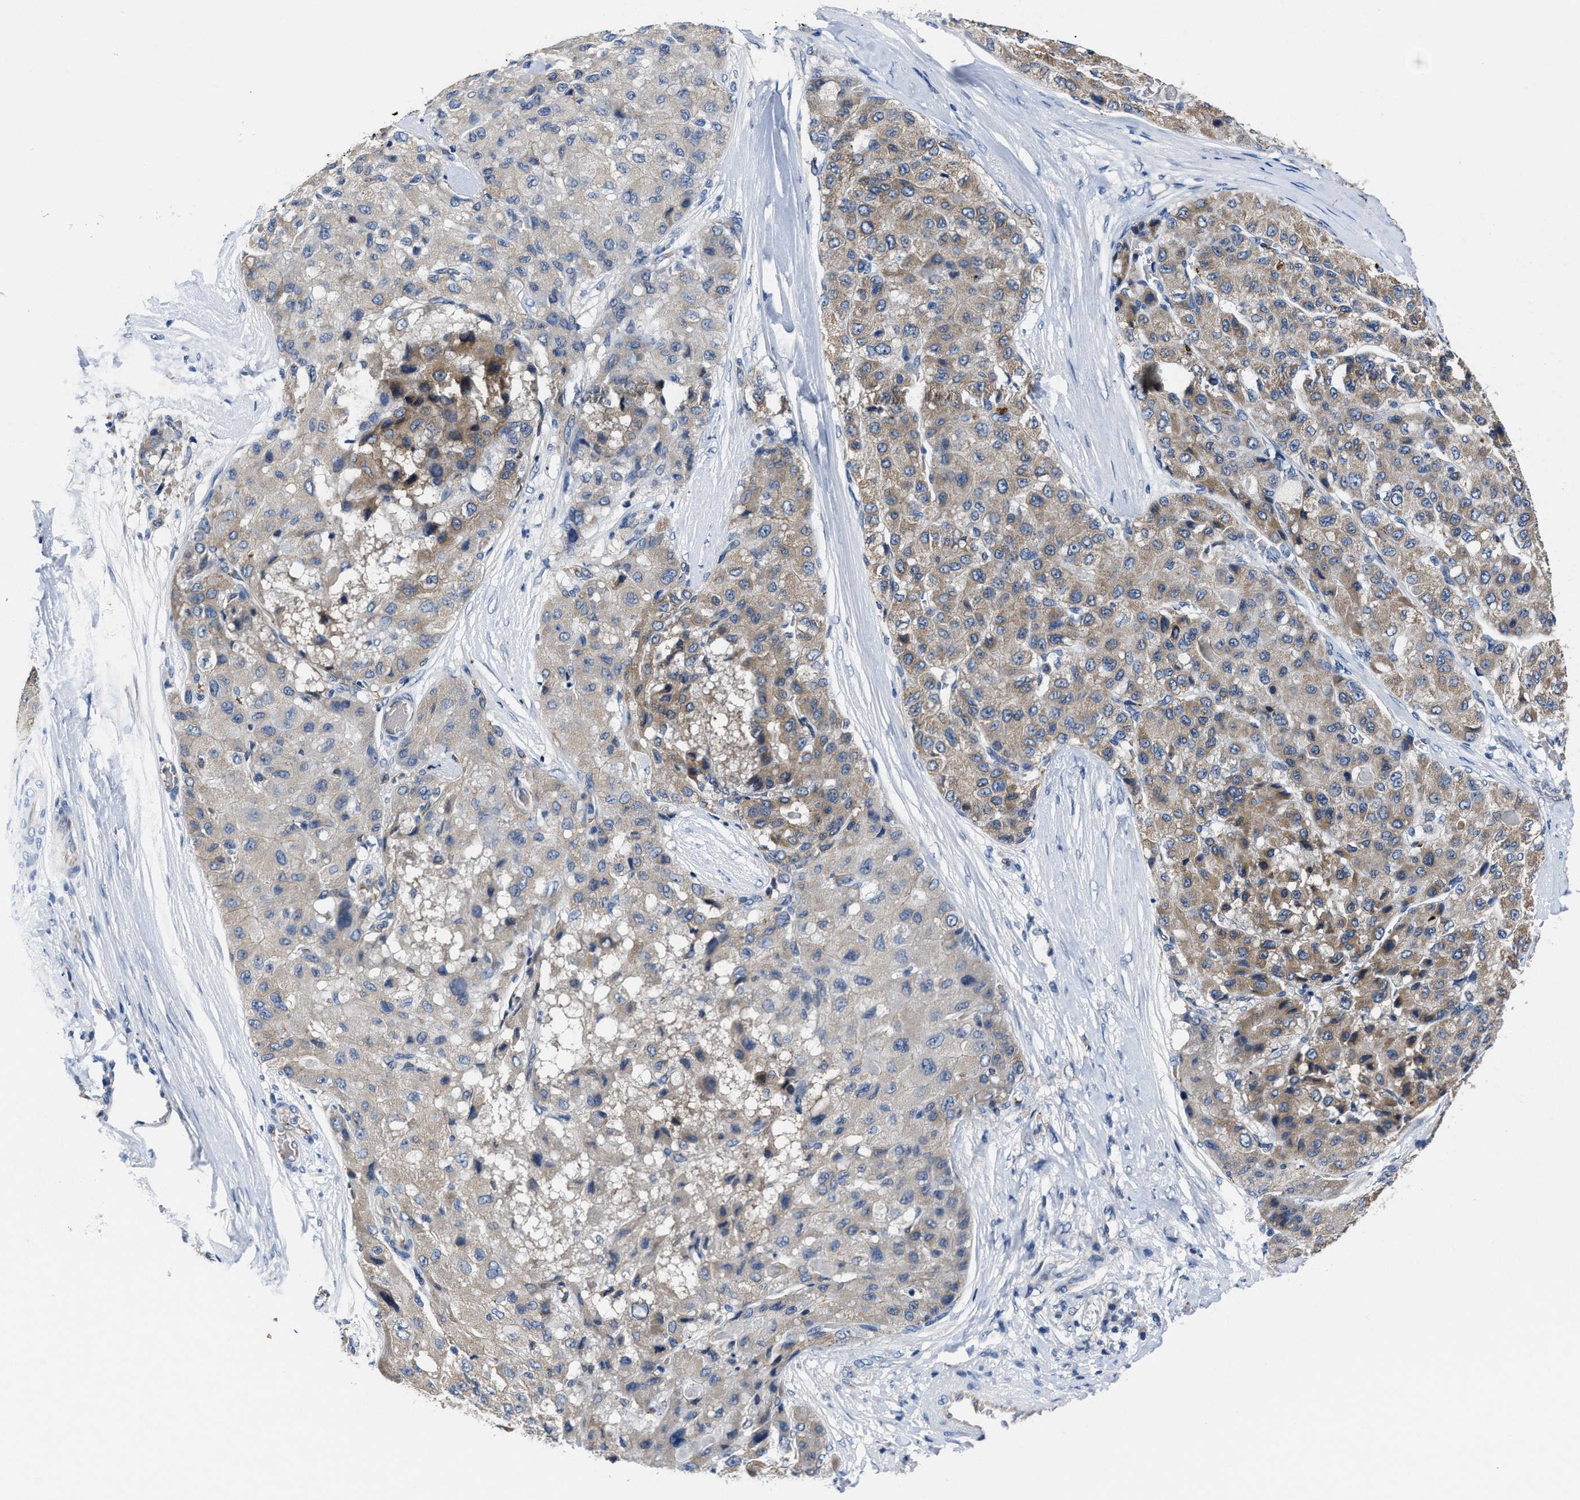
{"staining": {"intensity": "moderate", "quantity": ">75%", "location": "cytoplasmic/membranous"}, "tissue": "liver cancer", "cell_type": "Tumor cells", "image_type": "cancer", "snomed": [{"axis": "morphology", "description": "Carcinoma, Hepatocellular, NOS"}, {"axis": "topography", "description": "Liver"}], "caption": "Protein expression analysis of human hepatocellular carcinoma (liver) reveals moderate cytoplasmic/membranous positivity in about >75% of tumor cells.", "gene": "GHITM", "patient": {"sex": "male", "age": 80}}